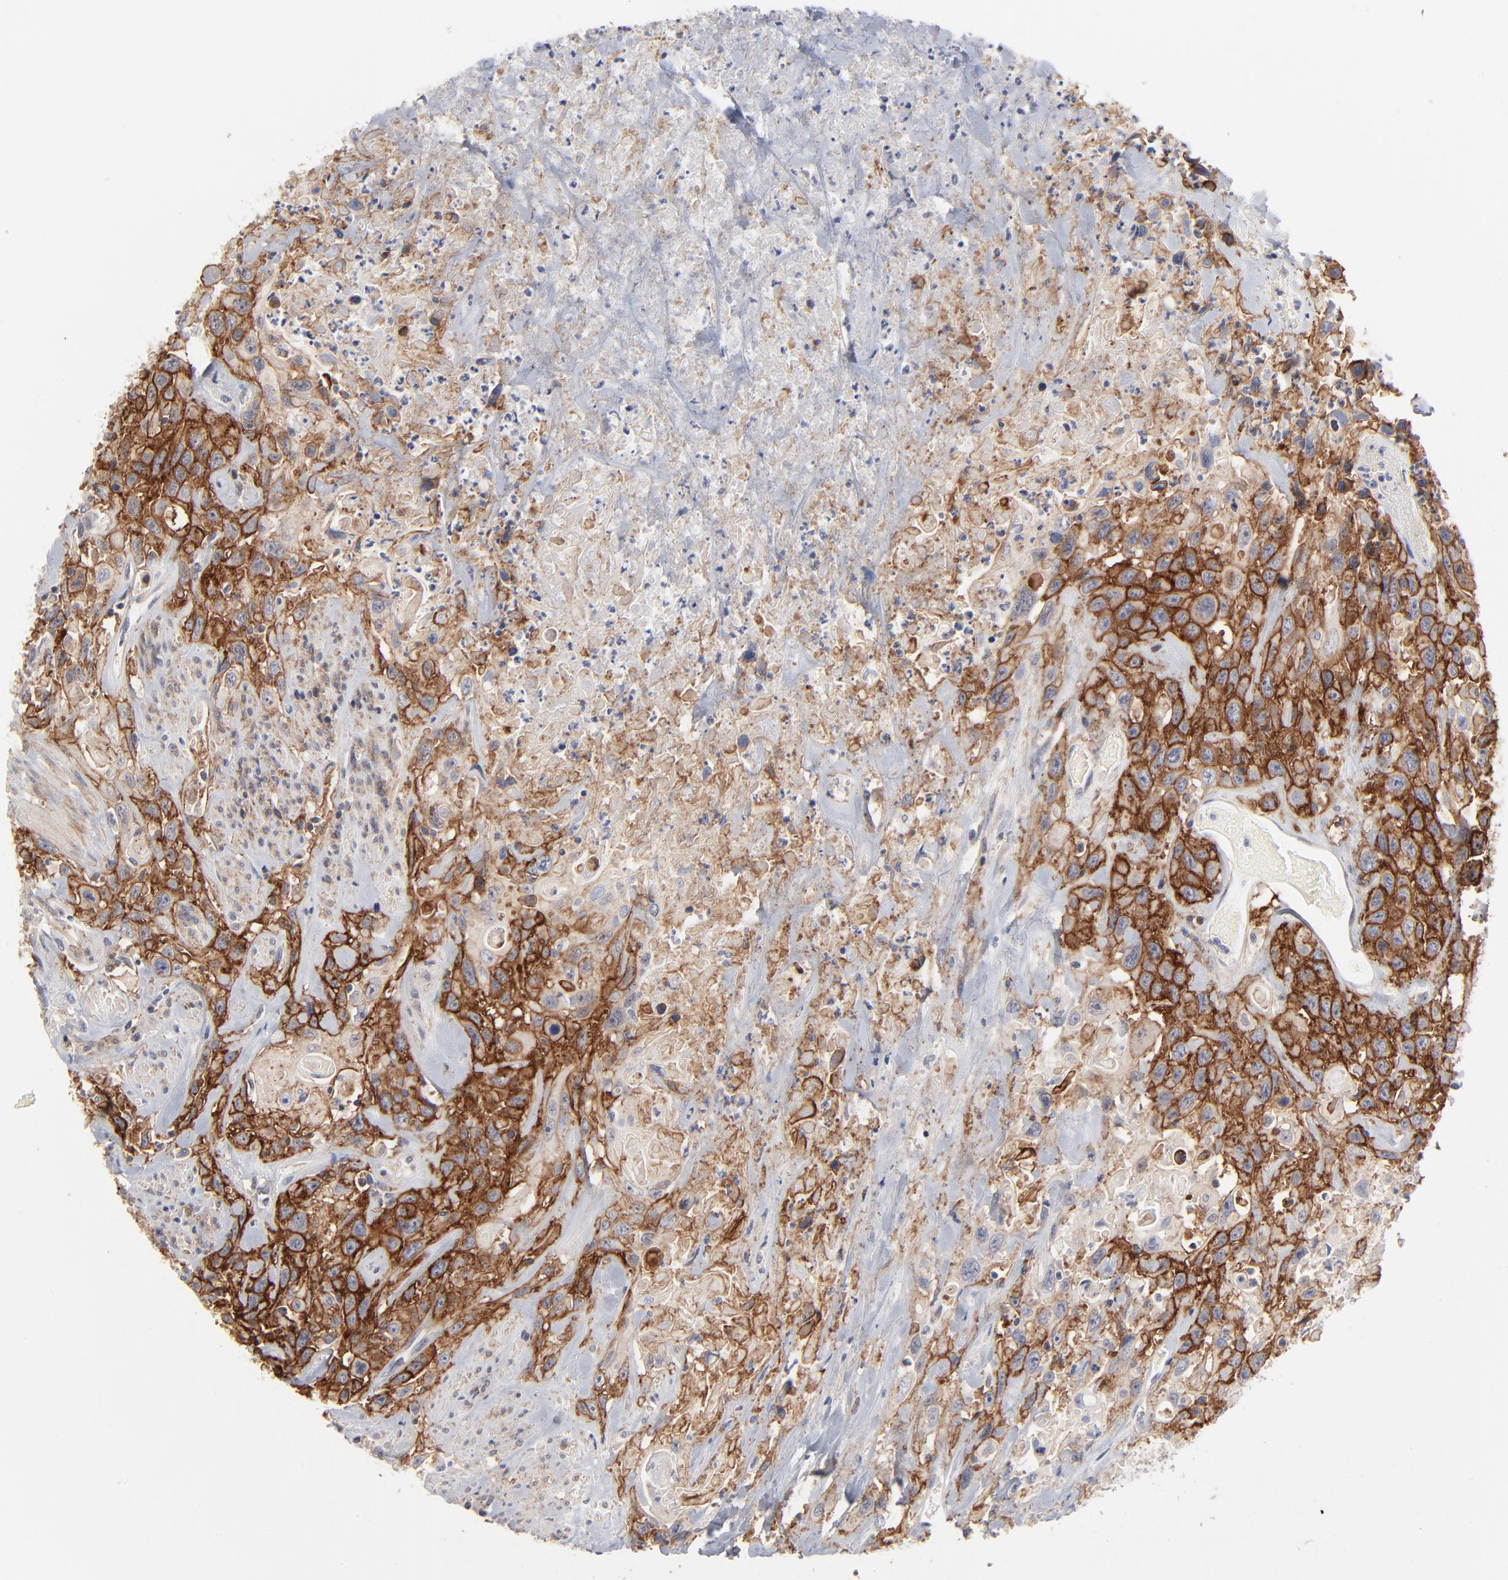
{"staining": {"intensity": "strong", "quantity": ">75%", "location": "cytoplasmic/membranous"}, "tissue": "urothelial cancer", "cell_type": "Tumor cells", "image_type": "cancer", "snomed": [{"axis": "morphology", "description": "Urothelial carcinoma, High grade"}, {"axis": "topography", "description": "Urinary bladder"}], "caption": "Immunohistochemistry (IHC) (DAB) staining of urothelial carcinoma (high-grade) exhibits strong cytoplasmic/membranous protein staining in approximately >75% of tumor cells. The staining was performed using DAB, with brown indicating positive protein expression. Nuclei are stained blue with hematoxylin.", "gene": "SLC16A1", "patient": {"sex": "female", "age": 84}}